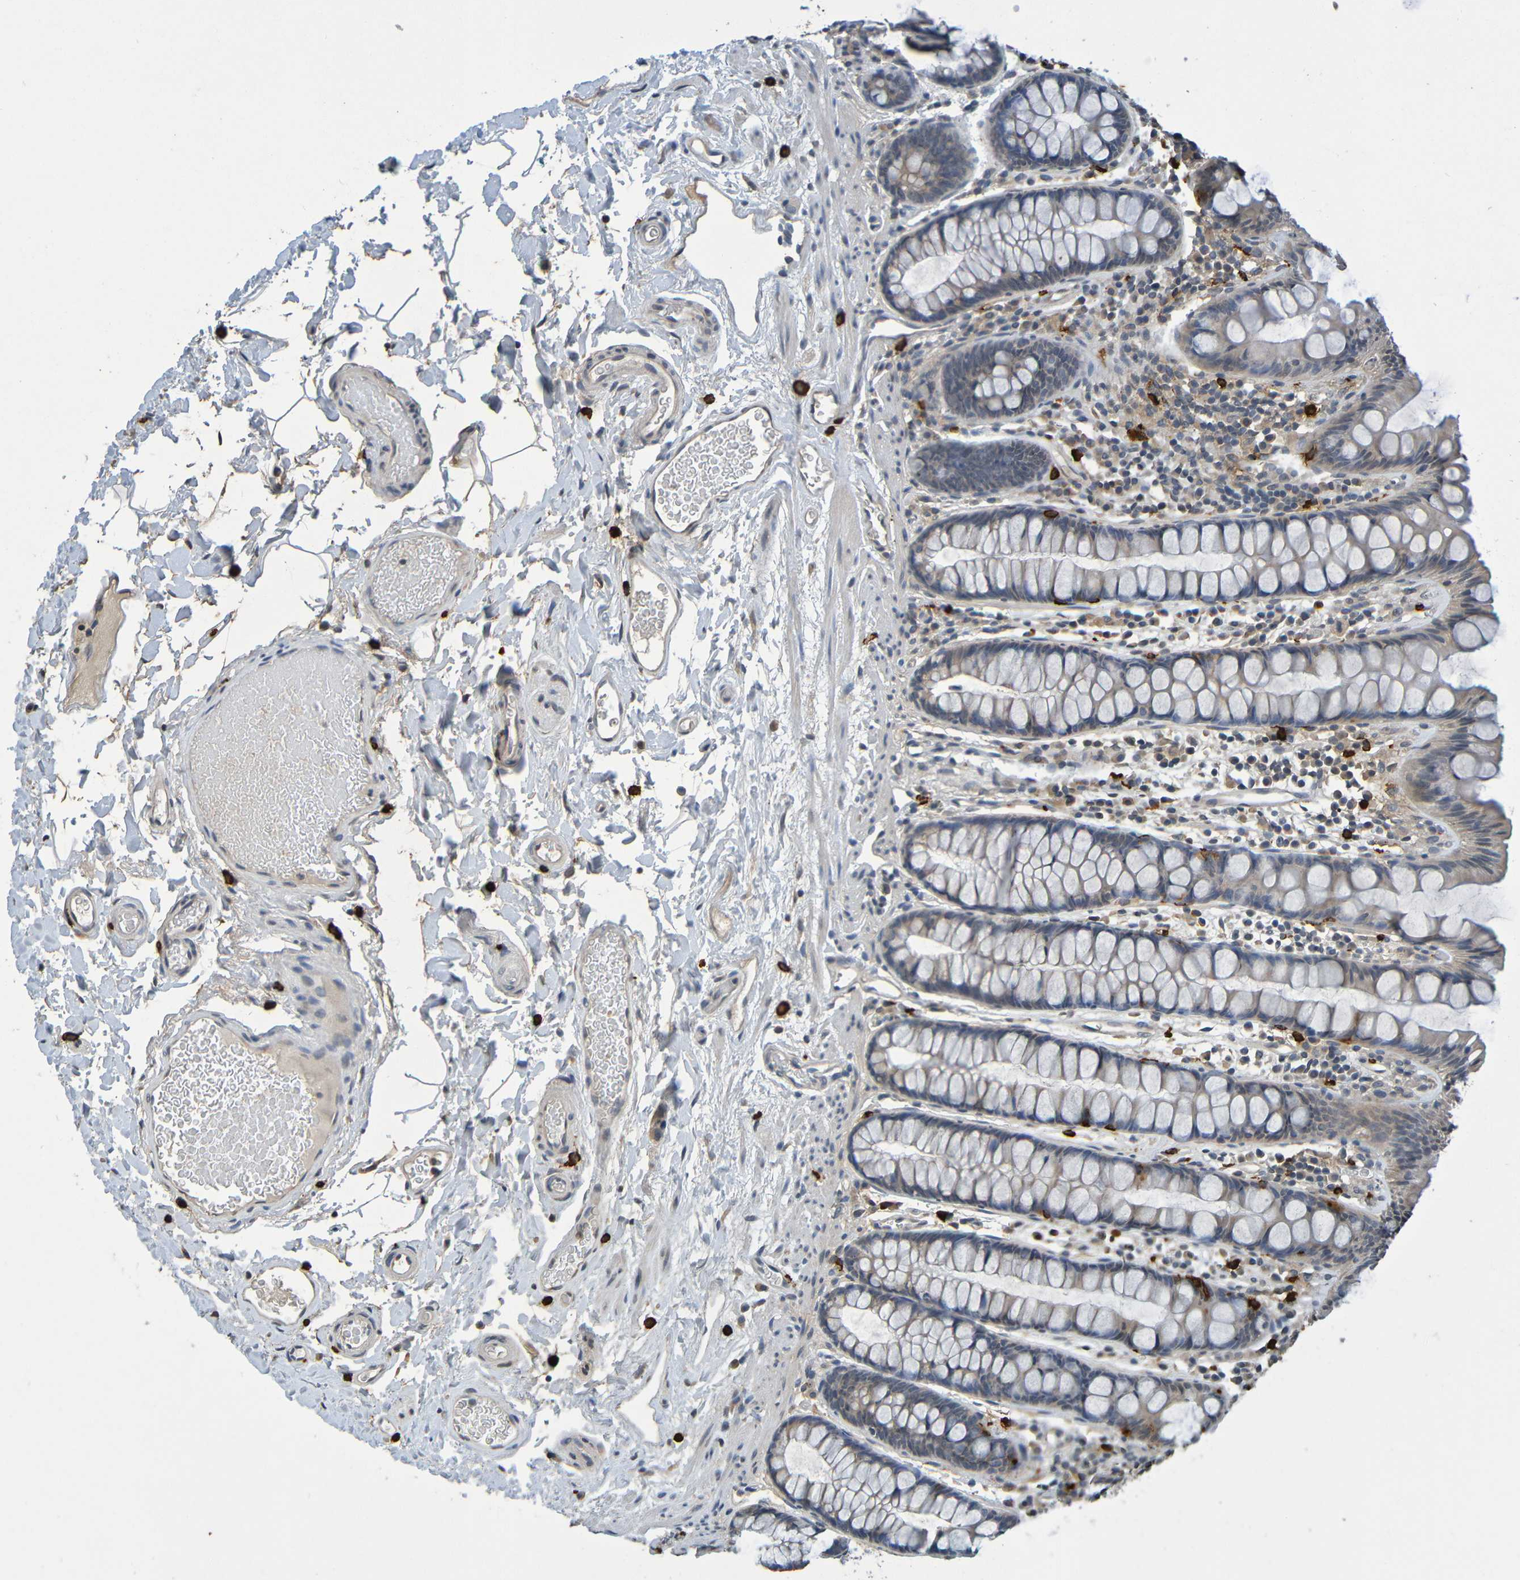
{"staining": {"intensity": "weak", "quantity": ">75%", "location": "cytoplasmic/membranous"}, "tissue": "colon", "cell_type": "Endothelial cells", "image_type": "normal", "snomed": [{"axis": "morphology", "description": "Normal tissue, NOS"}, {"axis": "topography", "description": "Colon"}], "caption": "This image displays unremarkable colon stained with IHC to label a protein in brown. The cytoplasmic/membranous of endothelial cells show weak positivity for the protein. Nuclei are counter-stained blue.", "gene": "C3AR1", "patient": {"sex": "female", "age": 80}}